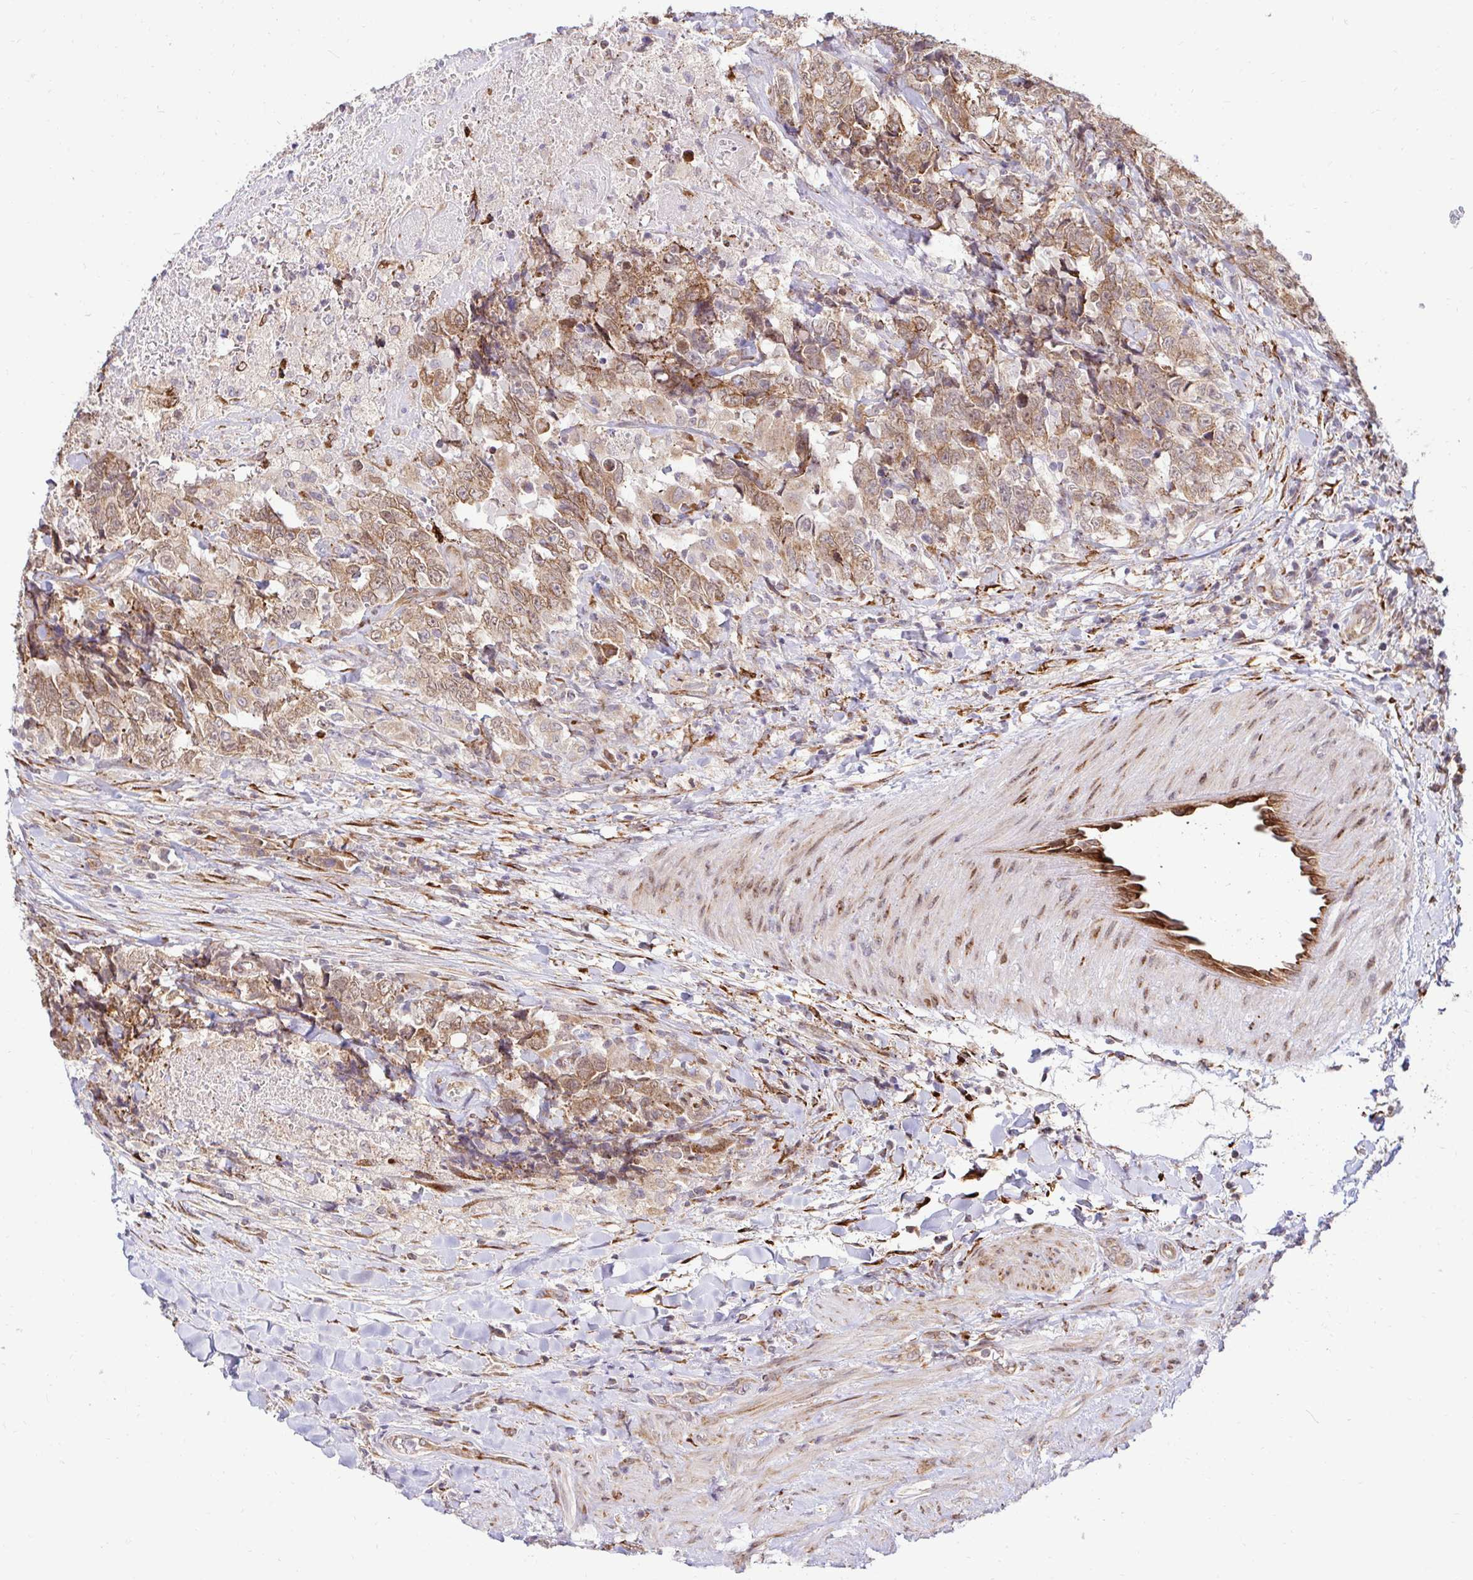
{"staining": {"intensity": "moderate", "quantity": ">75%", "location": "cytoplasmic/membranous"}, "tissue": "testis cancer", "cell_type": "Tumor cells", "image_type": "cancer", "snomed": [{"axis": "morphology", "description": "Carcinoma, Embryonal, NOS"}, {"axis": "topography", "description": "Testis"}], "caption": "A micrograph showing moderate cytoplasmic/membranous staining in about >75% of tumor cells in testis embryonal carcinoma, as visualized by brown immunohistochemical staining.", "gene": "HPS1", "patient": {"sex": "male", "age": 24}}